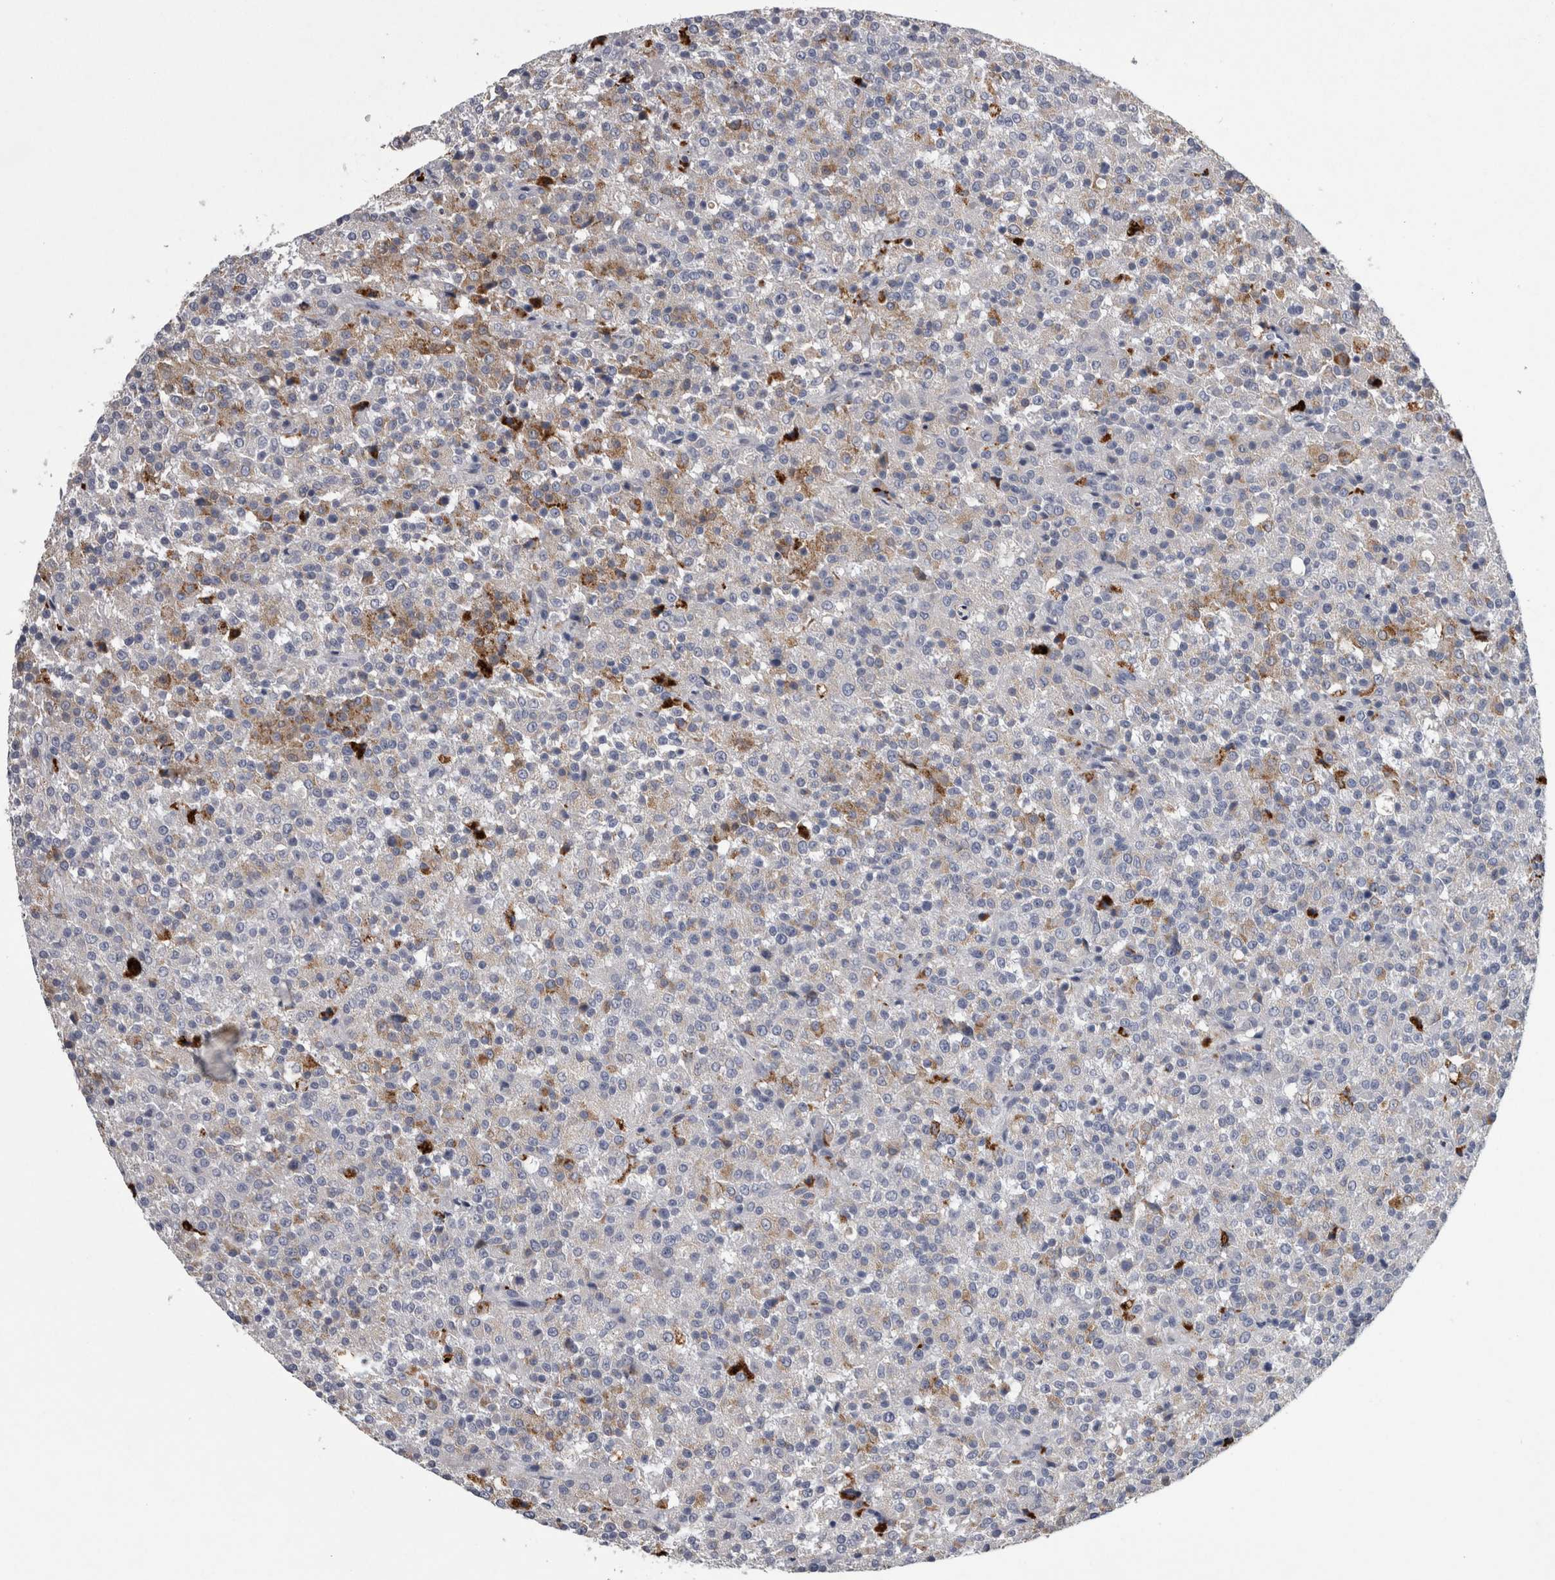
{"staining": {"intensity": "negative", "quantity": "none", "location": "none"}, "tissue": "testis cancer", "cell_type": "Tumor cells", "image_type": "cancer", "snomed": [{"axis": "morphology", "description": "Seminoma, NOS"}, {"axis": "topography", "description": "Testis"}], "caption": "Immunohistochemical staining of testis cancer (seminoma) reveals no significant expression in tumor cells.", "gene": "DPP7", "patient": {"sex": "male", "age": 59}}